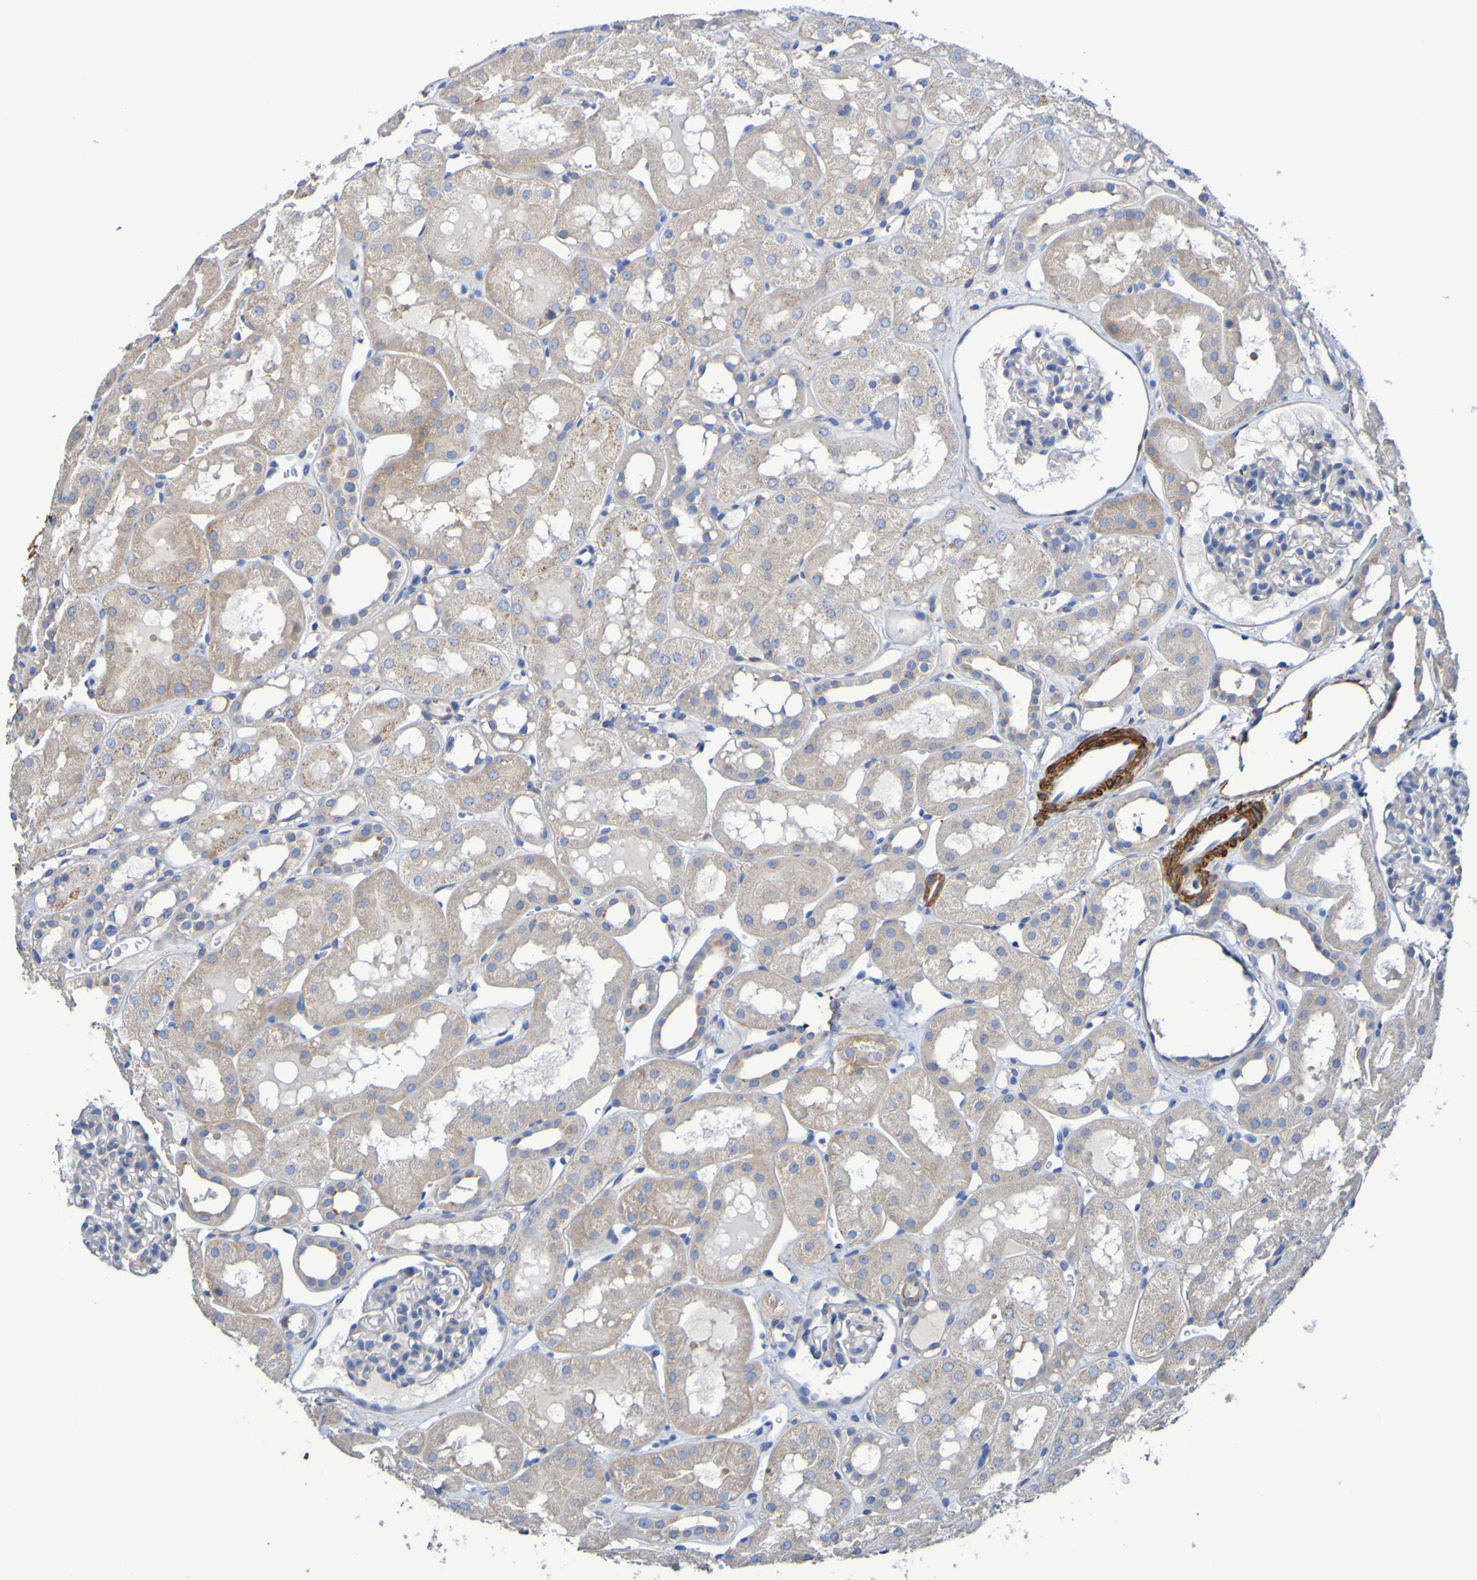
{"staining": {"intensity": "negative", "quantity": "none", "location": "none"}, "tissue": "kidney", "cell_type": "Cells in glomeruli", "image_type": "normal", "snomed": [{"axis": "morphology", "description": "Normal tissue, NOS"}, {"axis": "topography", "description": "Kidney"}, {"axis": "topography", "description": "Urinary bladder"}], "caption": "Human kidney stained for a protein using immunohistochemistry shows no positivity in cells in glomeruli.", "gene": "SRPRB", "patient": {"sex": "male", "age": 16}}